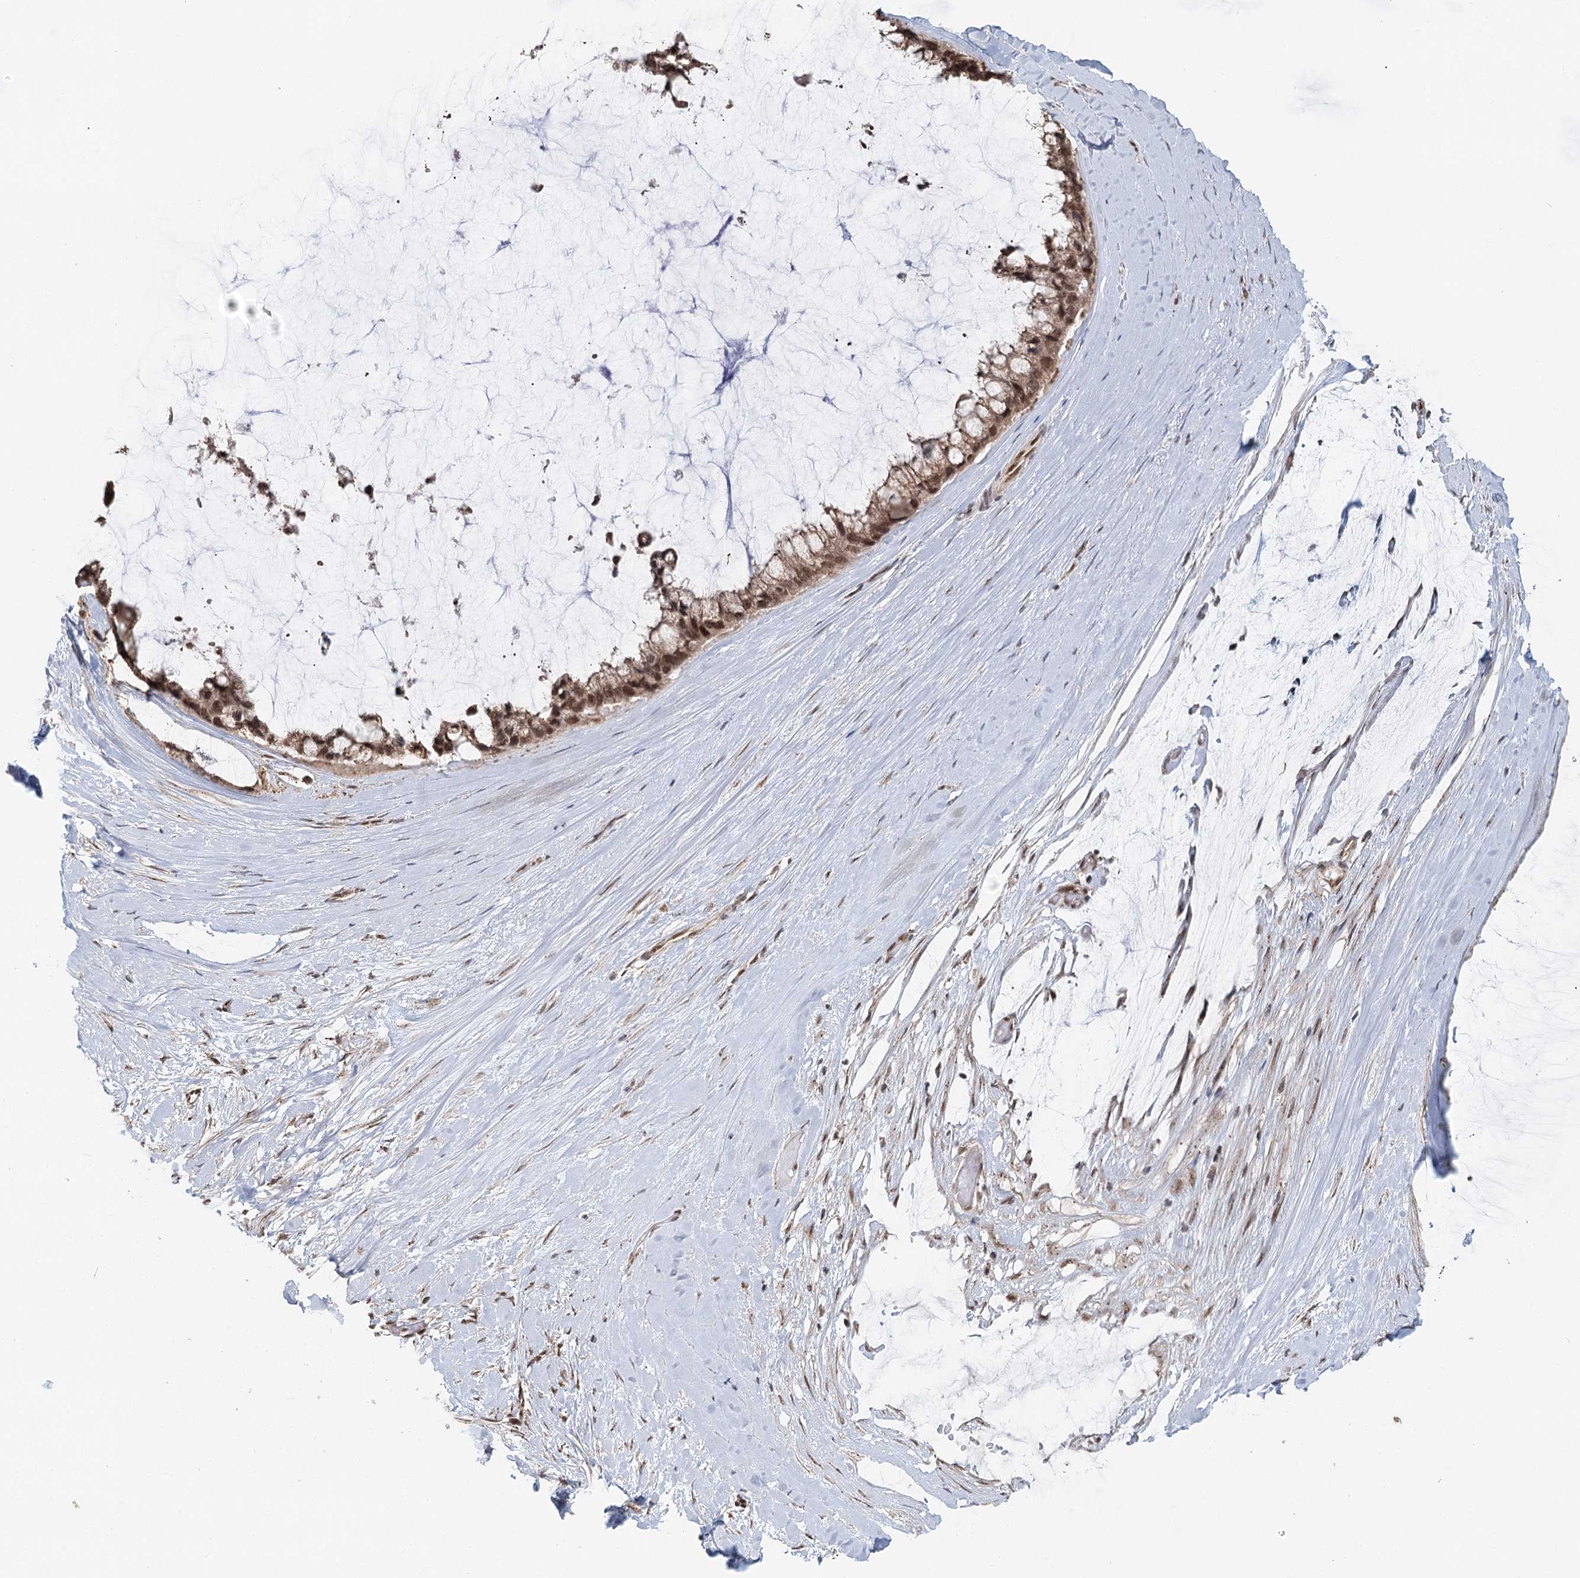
{"staining": {"intensity": "moderate", "quantity": ">75%", "location": "nuclear"}, "tissue": "ovarian cancer", "cell_type": "Tumor cells", "image_type": "cancer", "snomed": [{"axis": "morphology", "description": "Cystadenocarcinoma, mucinous, NOS"}, {"axis": "topography", "description": "Ovary"}], "caption": "A histopathology image of human mucinous cystadenocarcinoma (ovarian) stained for a protein shows moderate nuclear brown staining in tumor cells.", "gene": "GPALPP1", "patient": {"sex": "female", "age": 39}}